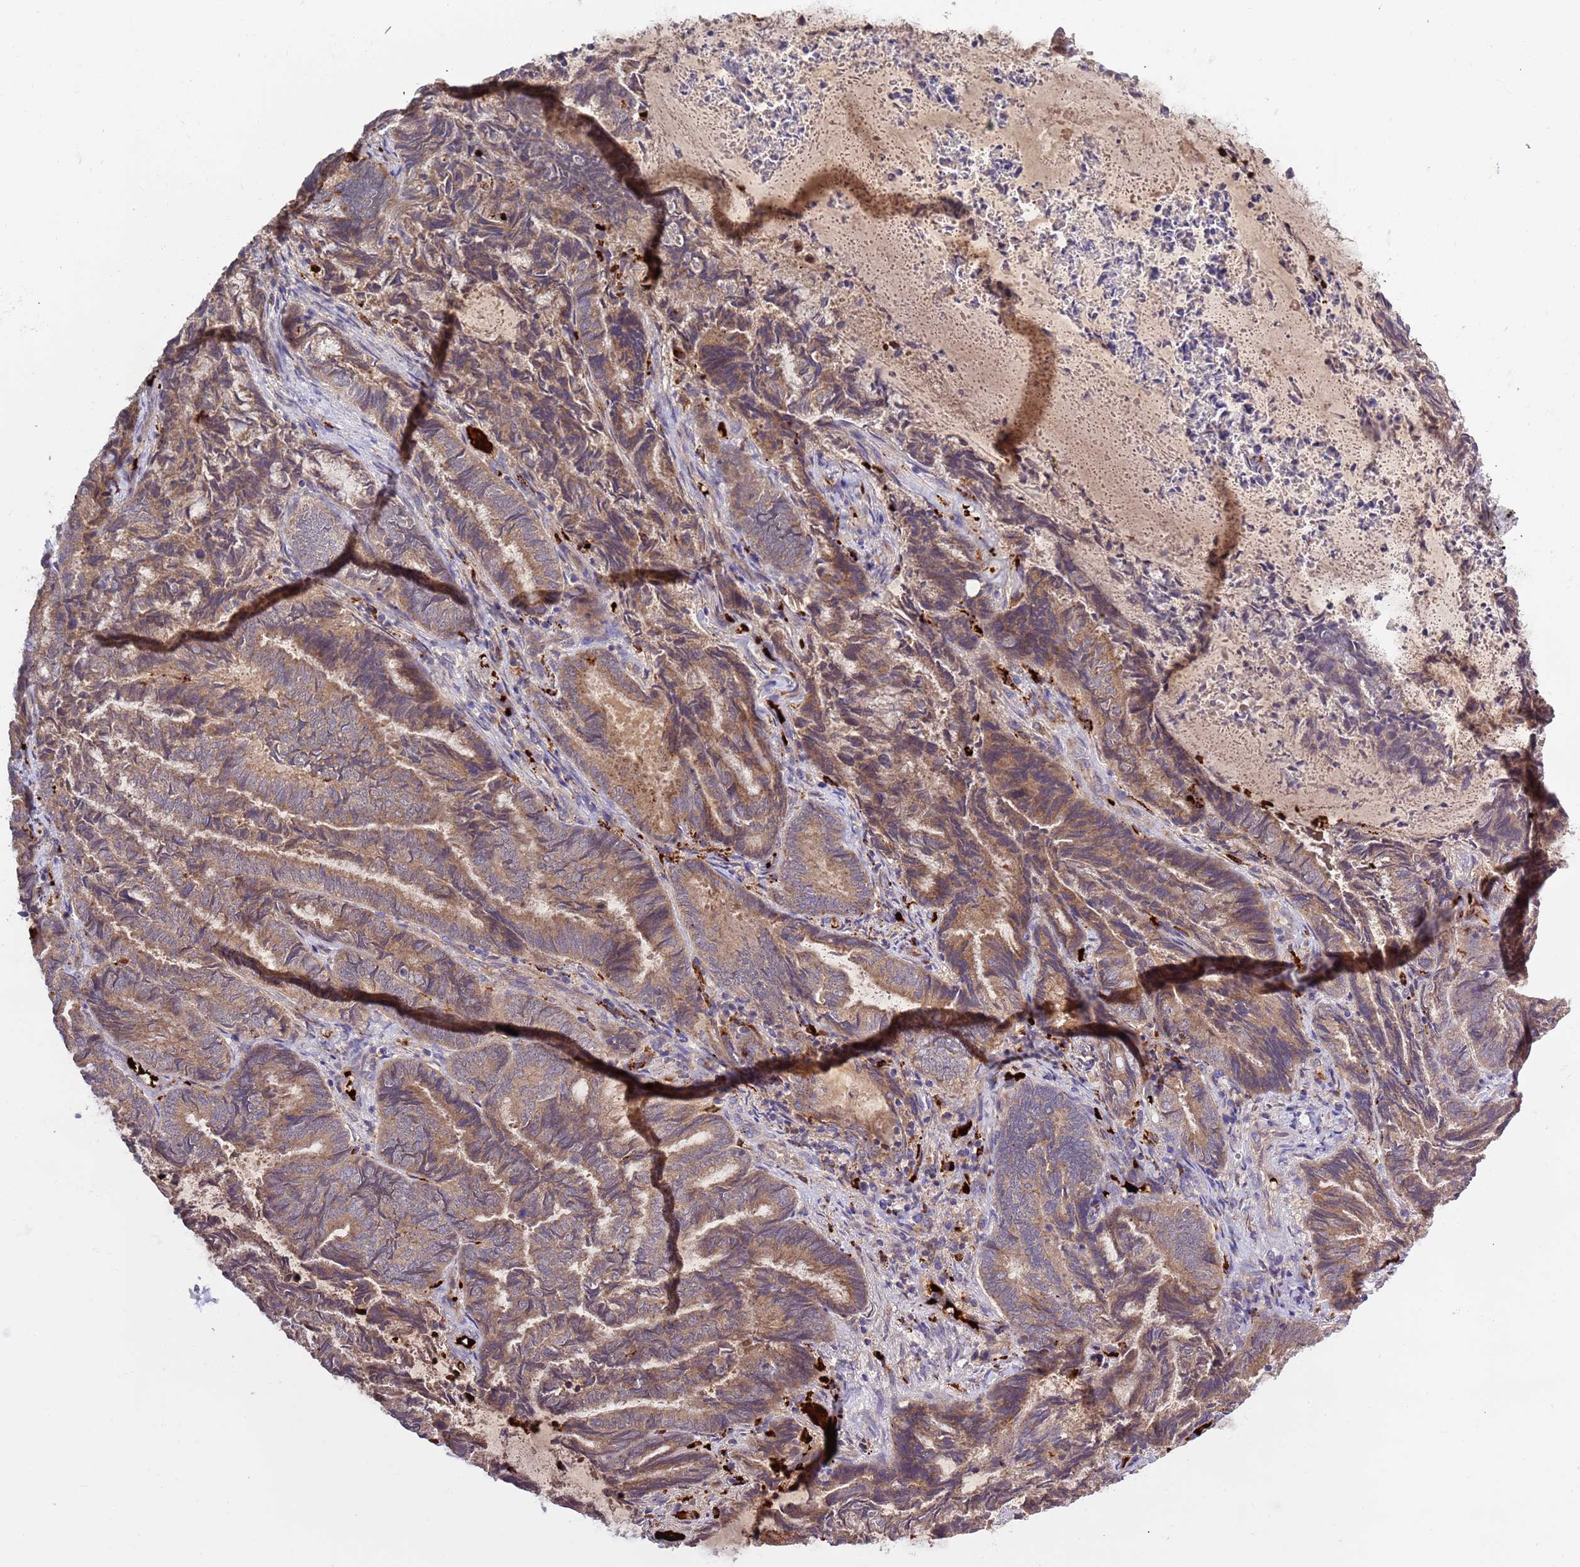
{"staining": {"intensity": "moderate", "quantity": ">75%", "location": "cytoplasmic/membranous"}, "tissue": "endometrial cancer", "cell_type": "Tumor cells", "image_type": "cancer", "snomed": [{"axis": "morphology", "description": "Adenocarcinoma, NOS"}, {"axis": "topography", "description": "Endometrium"}], "caption": "Immunohistochemistry (IHC) (DAB) staining of human endometrial cancer (adenocarcinoma) demonstrates moderate cytoplasmic/membranous protein staining in approximately >75% of tumor cells. The staining was performed using DAB (3,3'-diaminobenzidine), with brown indicating positive protein expression. Nuclei are stained blue with hematoxylin.", "gene": "VPS36", "patient": {"sex": "female", "age": 80}}